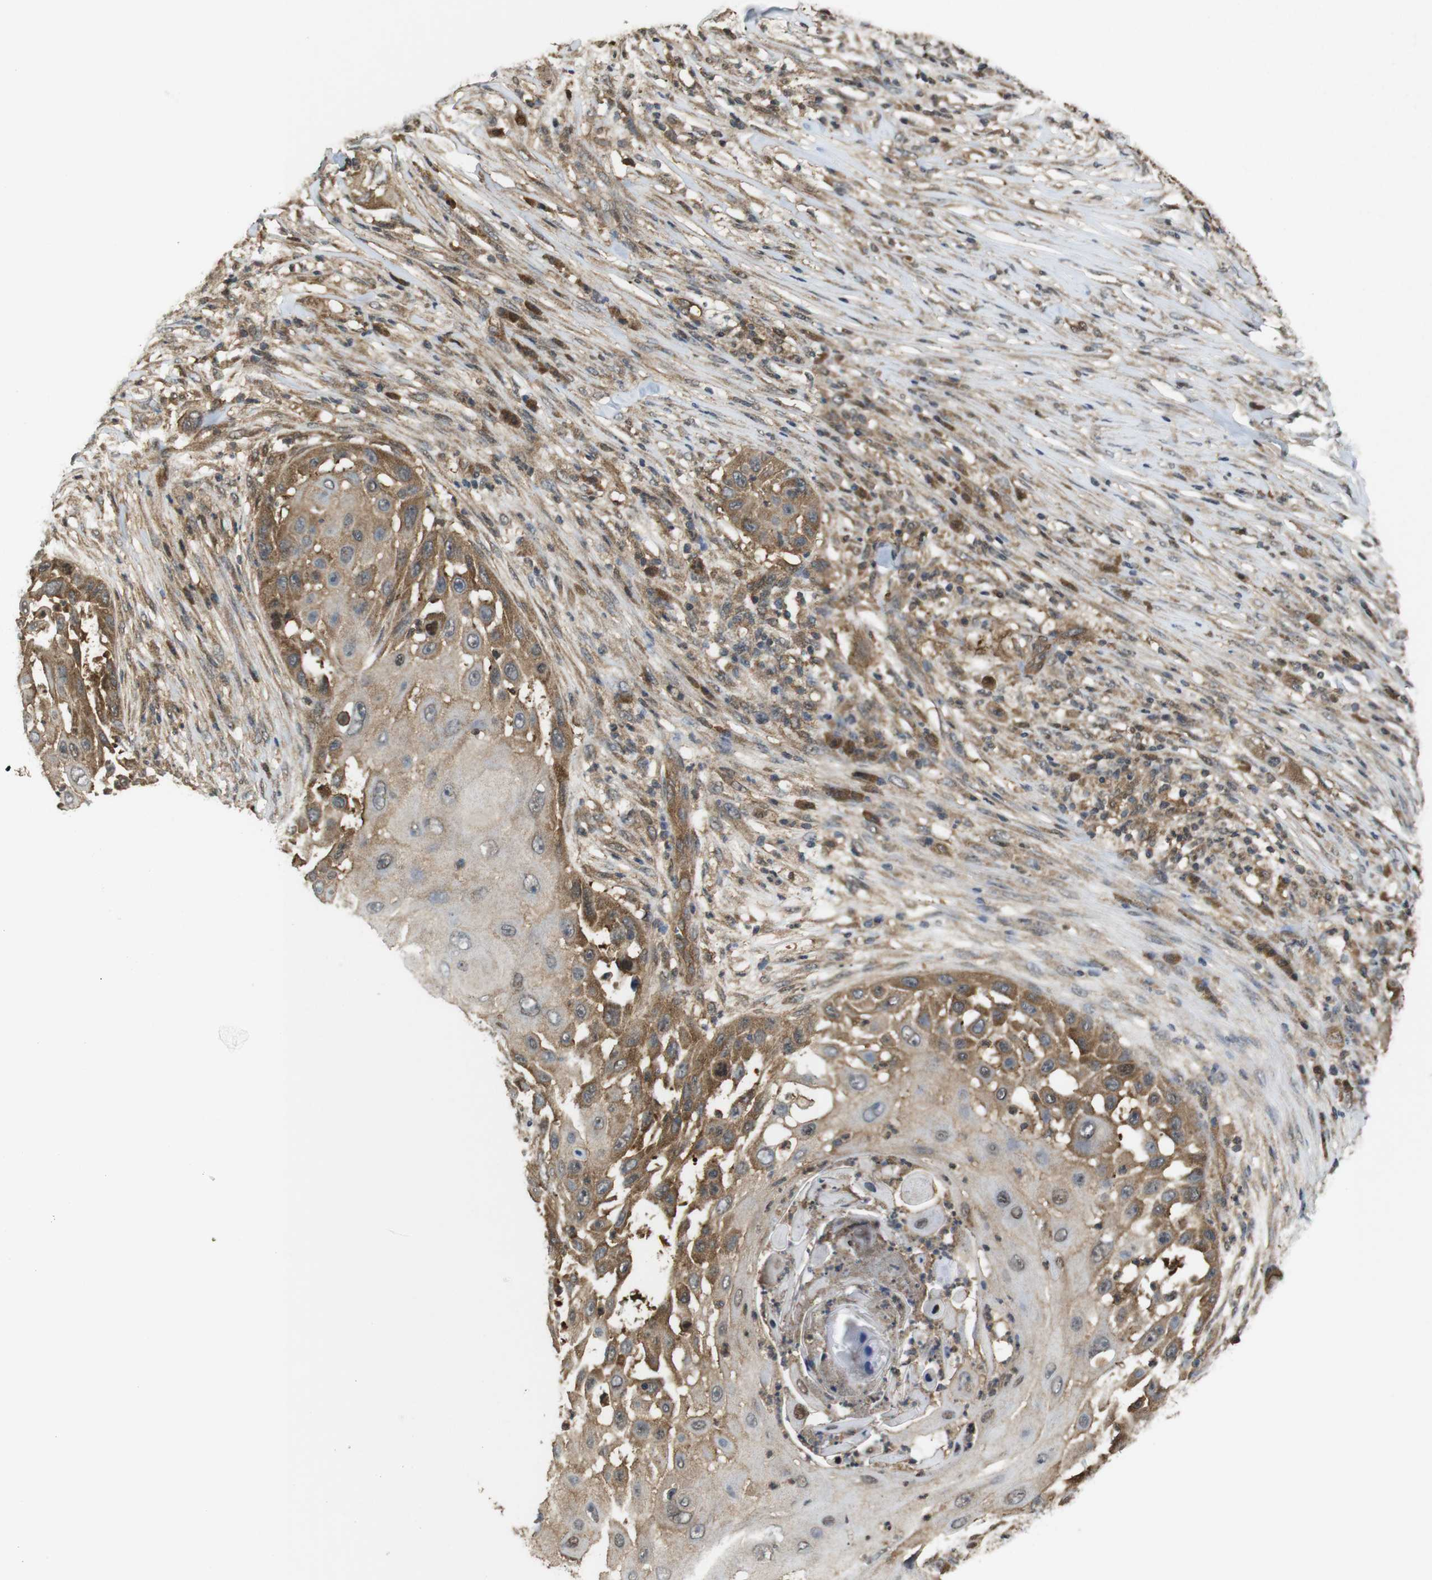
{"staining": {"intensity": "moderate", "quantity": ">75%", "location": "cytoplasmic/membranous"}, "tissue": "skin cancer", "cell_type": "Tumor cells", "image_type": "cancer", "snomed": [{"axis": "morphology", "description": "Squamous cell carcinoma, NOS"}, {"axis": "topography", "description": "Skin"}], "caption": "This histopathology image reveals immunohistochemistry staining of human skin cancer, with medium moderate cytoplasmic/membranous positivity in approximately >75% of tumor cells.", "gene": "YWHAG", "patient": {"sex": "female", "age": 44}}